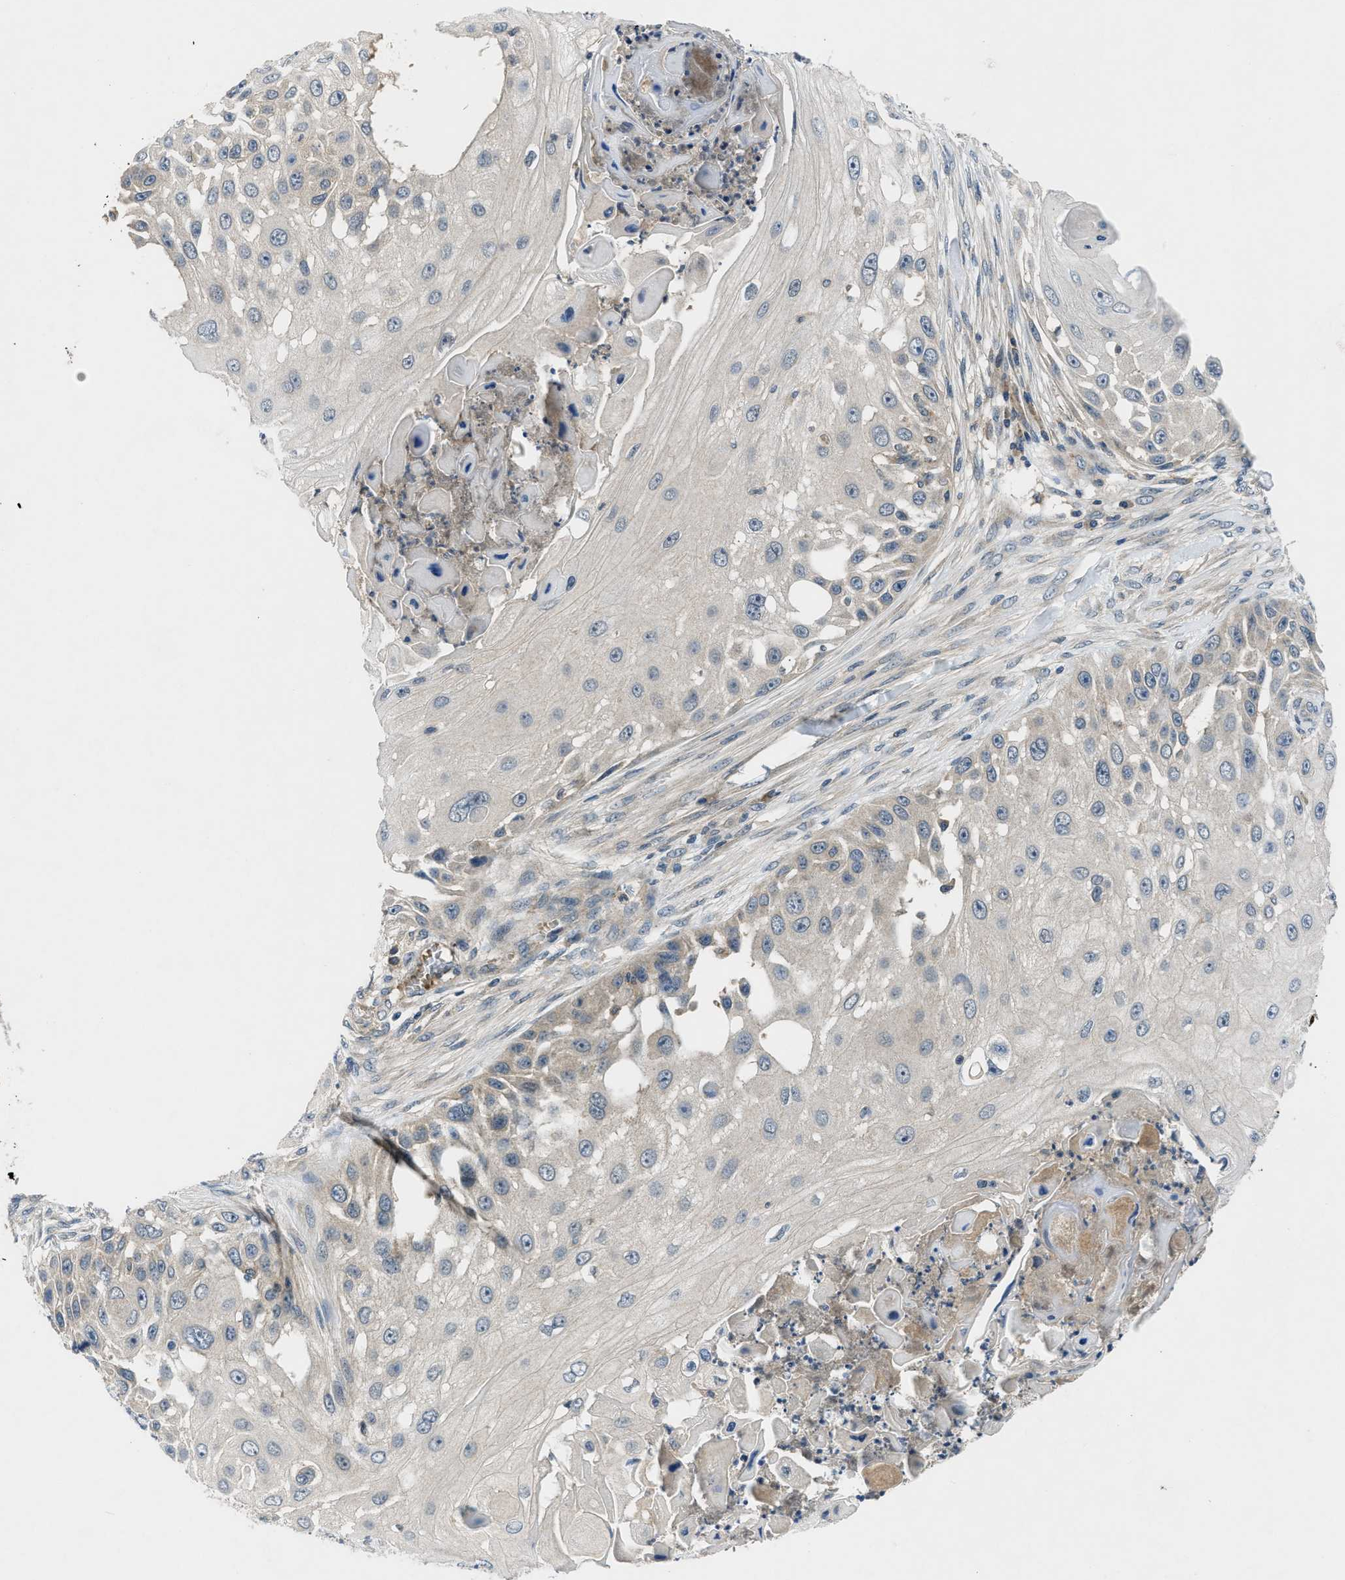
{"staining": {"intensity": "weak", "quantity": "25%-75%", "location": "cytoplasmic/membranous"}, "tissue": "skin cancer", "cell_type": "Tumor cells", "image_type": "cancer", "snomed": [{"axis": "morphology", "description": "Squamous cell carcinoma, NOS"}, {"axis": "topography", "description": "Skin"}], "caption": "Weak cytoplasmic/membranous protein staining is seen in about 25%-75% of tumor cells in skin cancer (squamous cell carcinoma).", "gene": "PDE7A", "patient": {"sex": "female", "age": 44}}